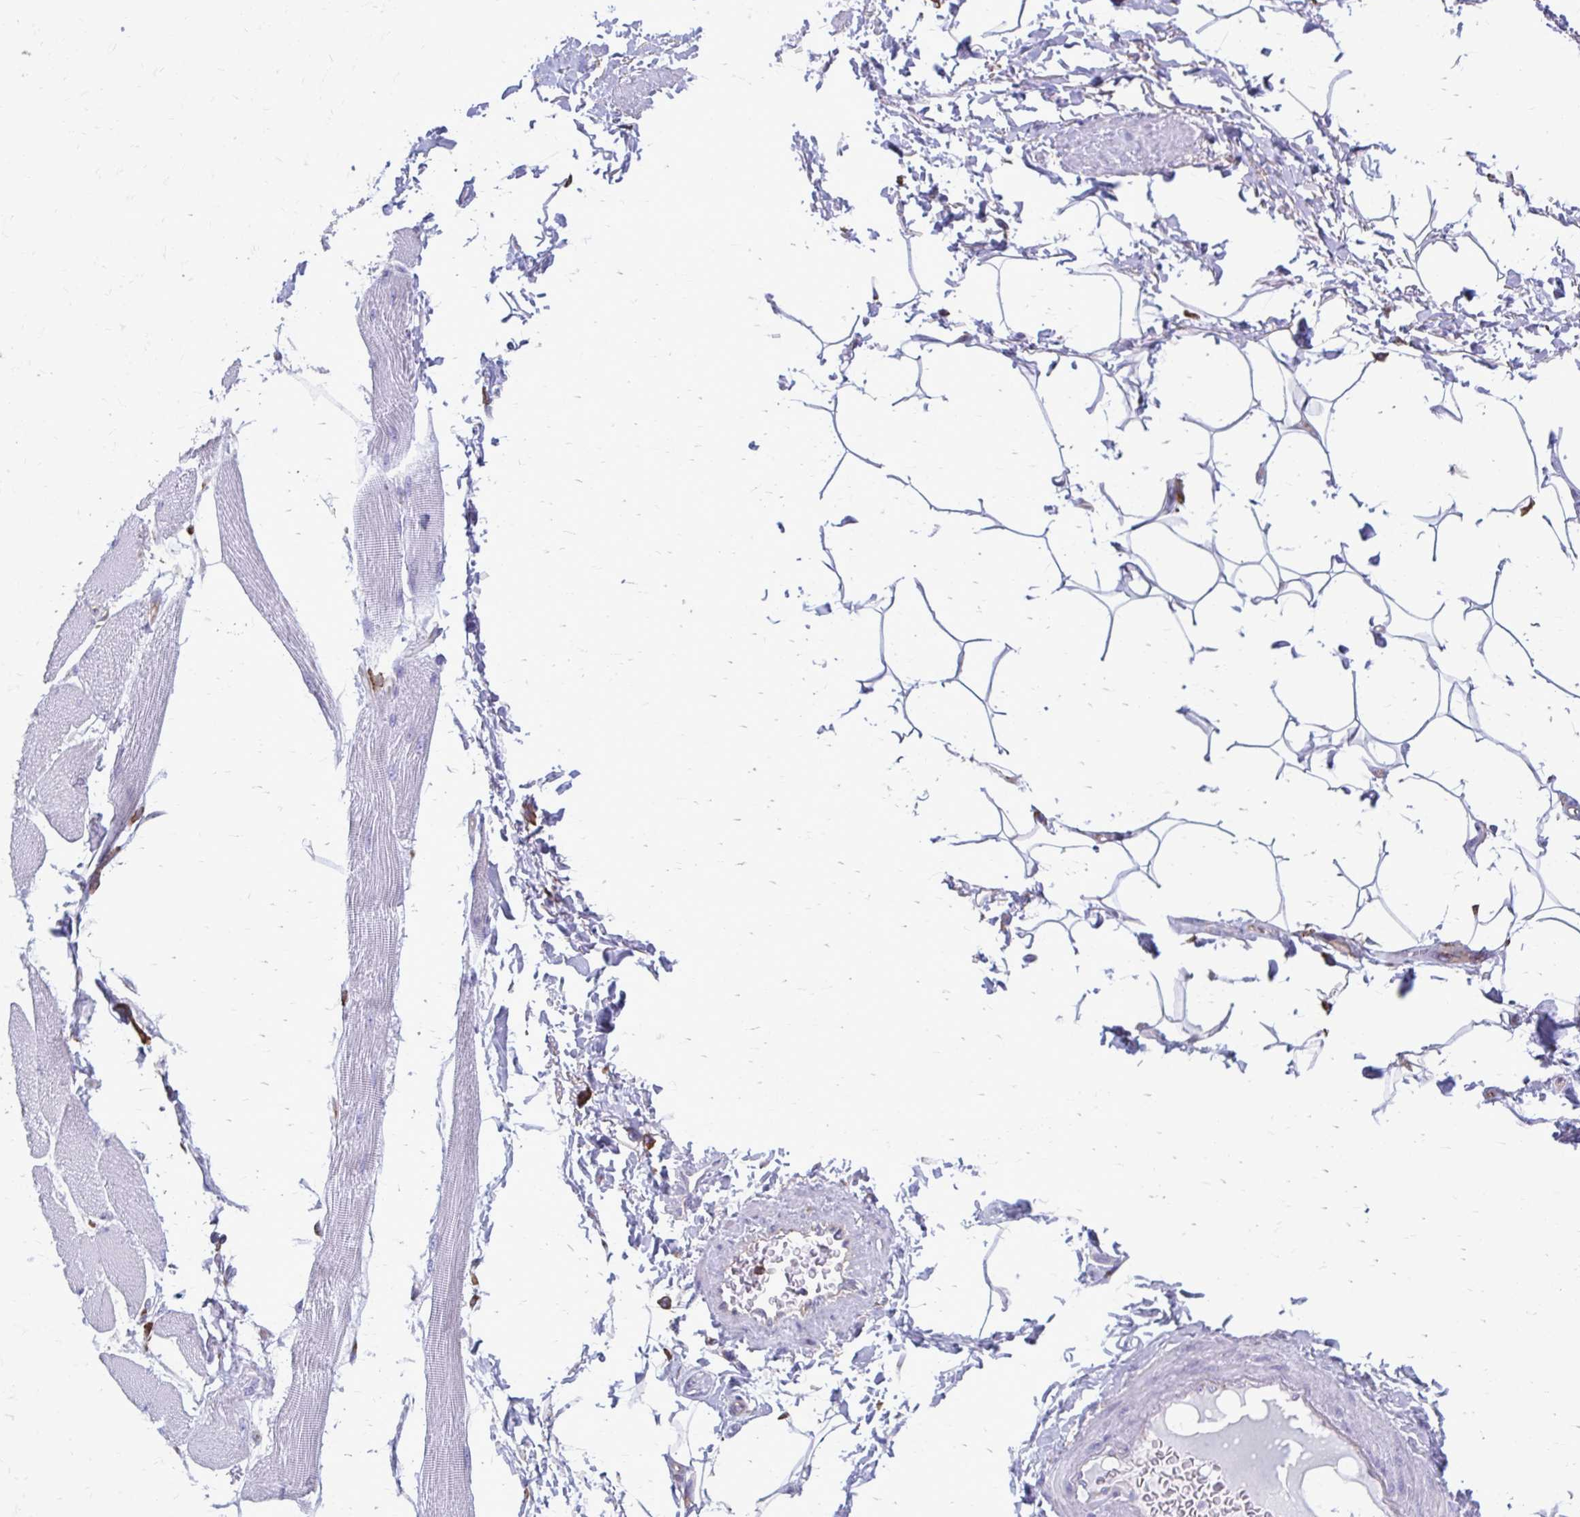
{"staining": {"intensity": "negative", "quantity": "none", "location": "none"}, "tissue": "adipose tissue", "cell_type": "Adipocytes", "image_type": "normal", "snomed": [{"axis": "morphology", "description": "Normal tissue, NOS"}, {"axis": "topography", "description": "Peripheral nerve tissue"}], "caption": "Immunohistochemical staining of unremarkable adipose tissue demonstrates no significant staining in adipocytes.", "gene": "CLTA", "patient": {"sex": "male", "age": 51}}